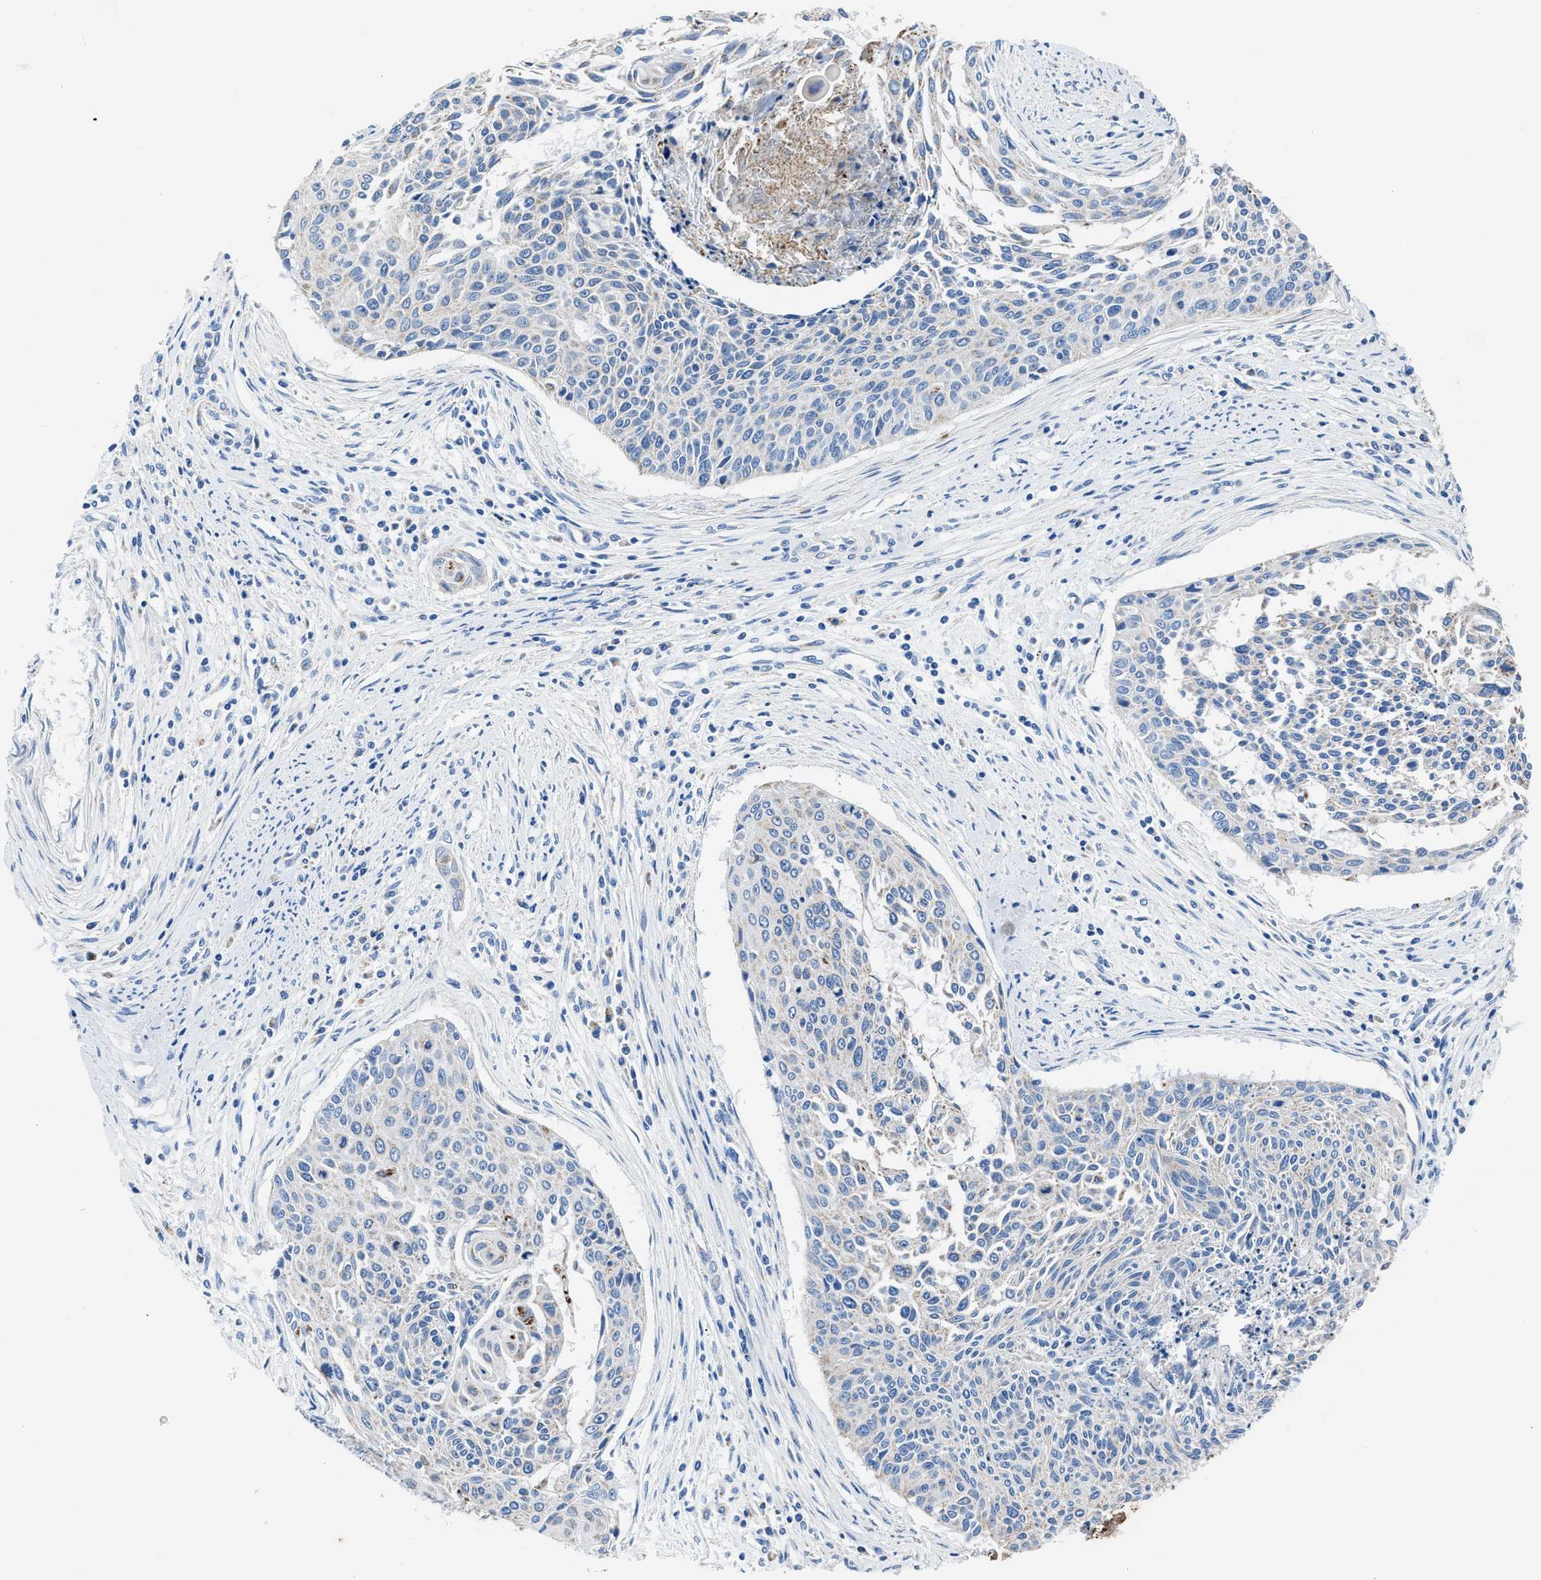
{"staining": {"intensity": "weak", "quantity": "<25%", "location": "cytoplasmic/membranous"}, "tissue": "cervical cancer", "cell_type": "Tumor cells", "image_type": "cancer", "snomed": [{"axis": "morphology", "description": "Squamous cell carcinoma, NOS"}, {"axis": "topography", "description": "Cervix"}], "caption": "Tumor cells show no significant protein positivity in cervical cancer. (Stains: DAB immunohistochemistry with hematoxylin counter stain, Microscopy: brightfield microscopy at high magnification).", "gene": "ZDHHC3", "patient": {"sex": "female", "age": 55}}